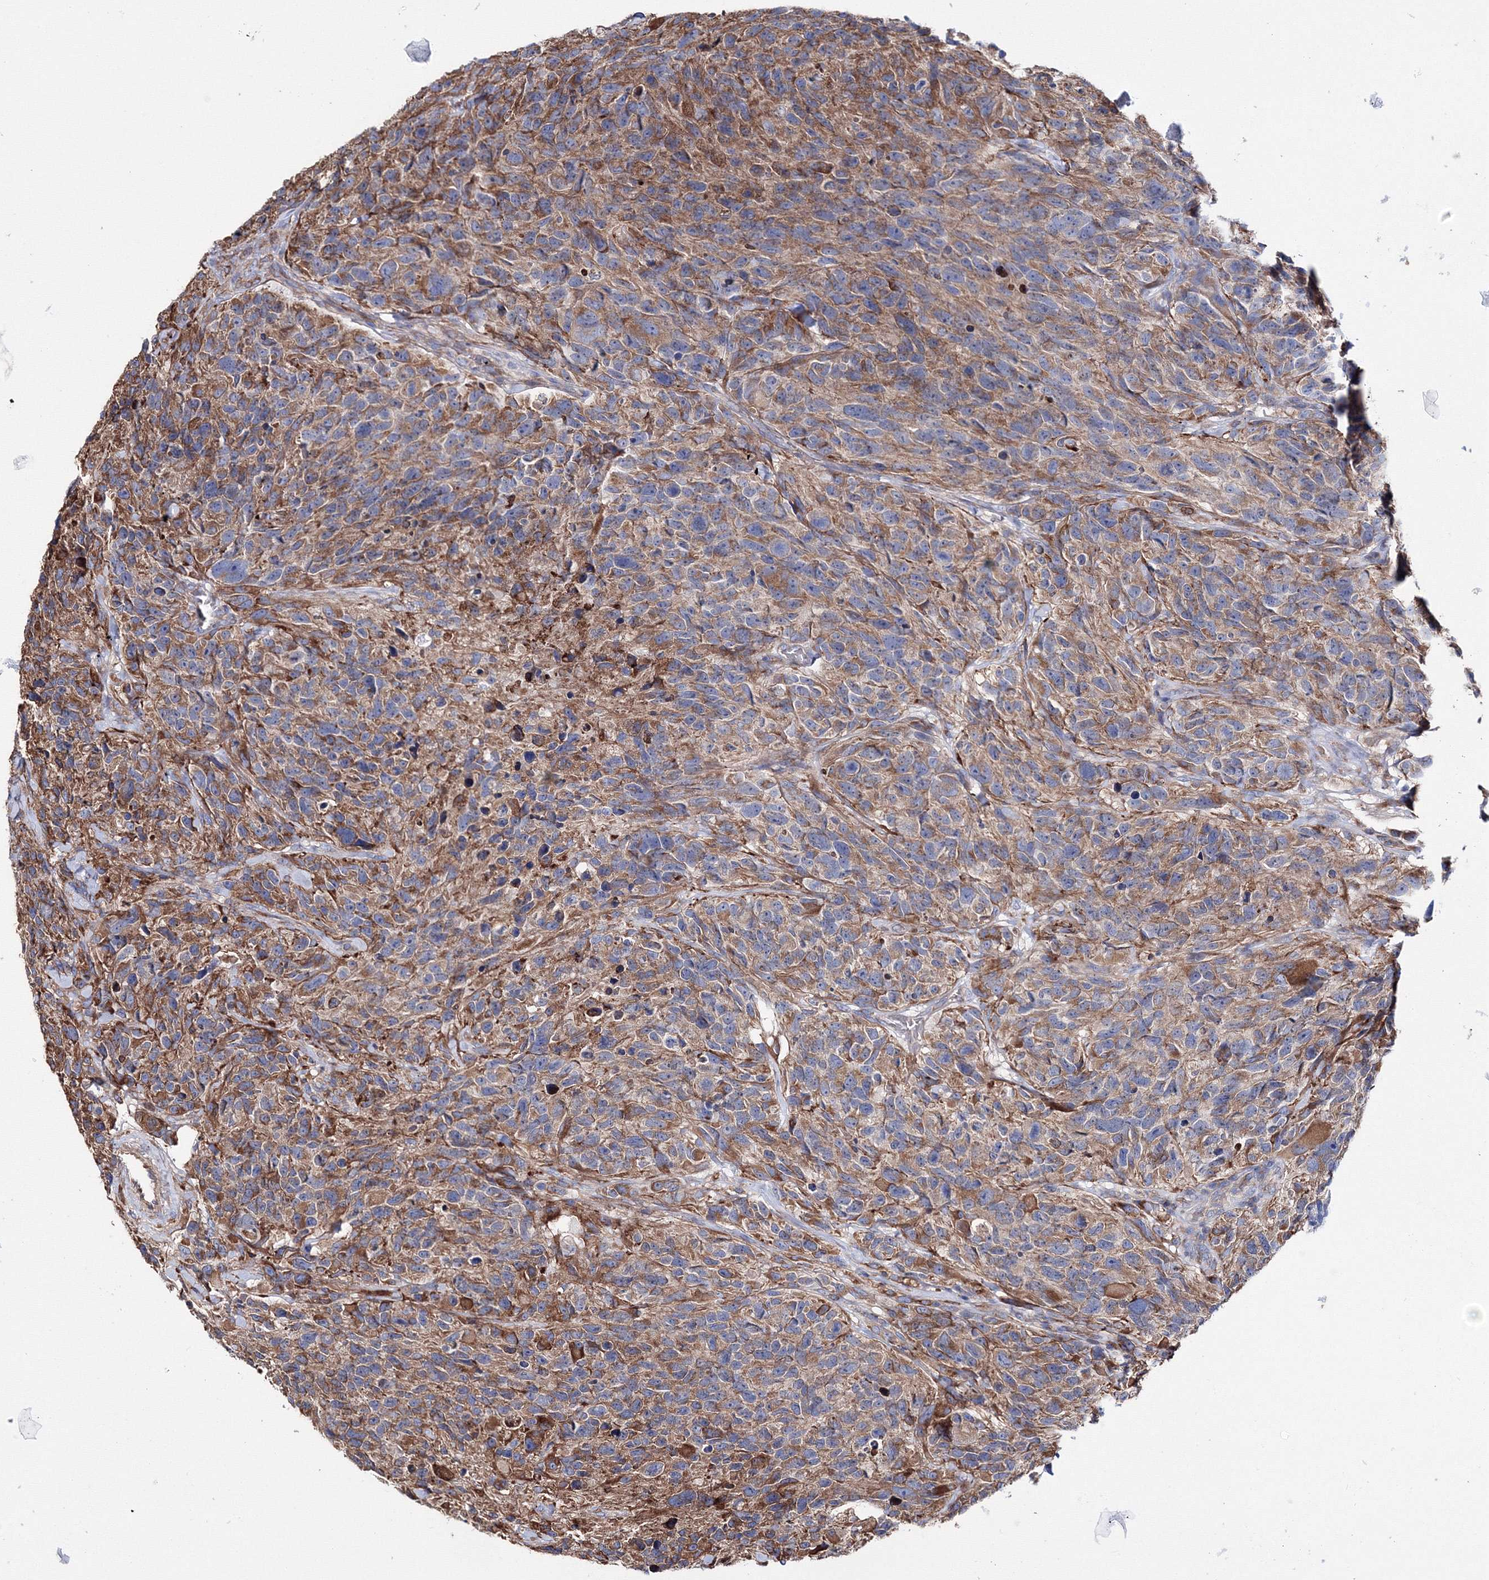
{"staining": {"intensity": "moderate", "quantity": ">75%", "location": "cytoplasmic/membranous"}, "tissue": "glioma", "cell_type": "Tumor cells", "image_type": "cancer", "snomed": [{"axis": "morphology", "description": "Glioma, malignant, High grade"}, {"axis": "topography", "description": "Brain"}], "caption": "Human malignant glioma (high-grade) stained with a brown dye displays moderate cytoplasmic/membranous positive expression in approximately >75% of tumor cells.", "gene": "VPS8", "patient": {"sex": "male", "age": 69}}